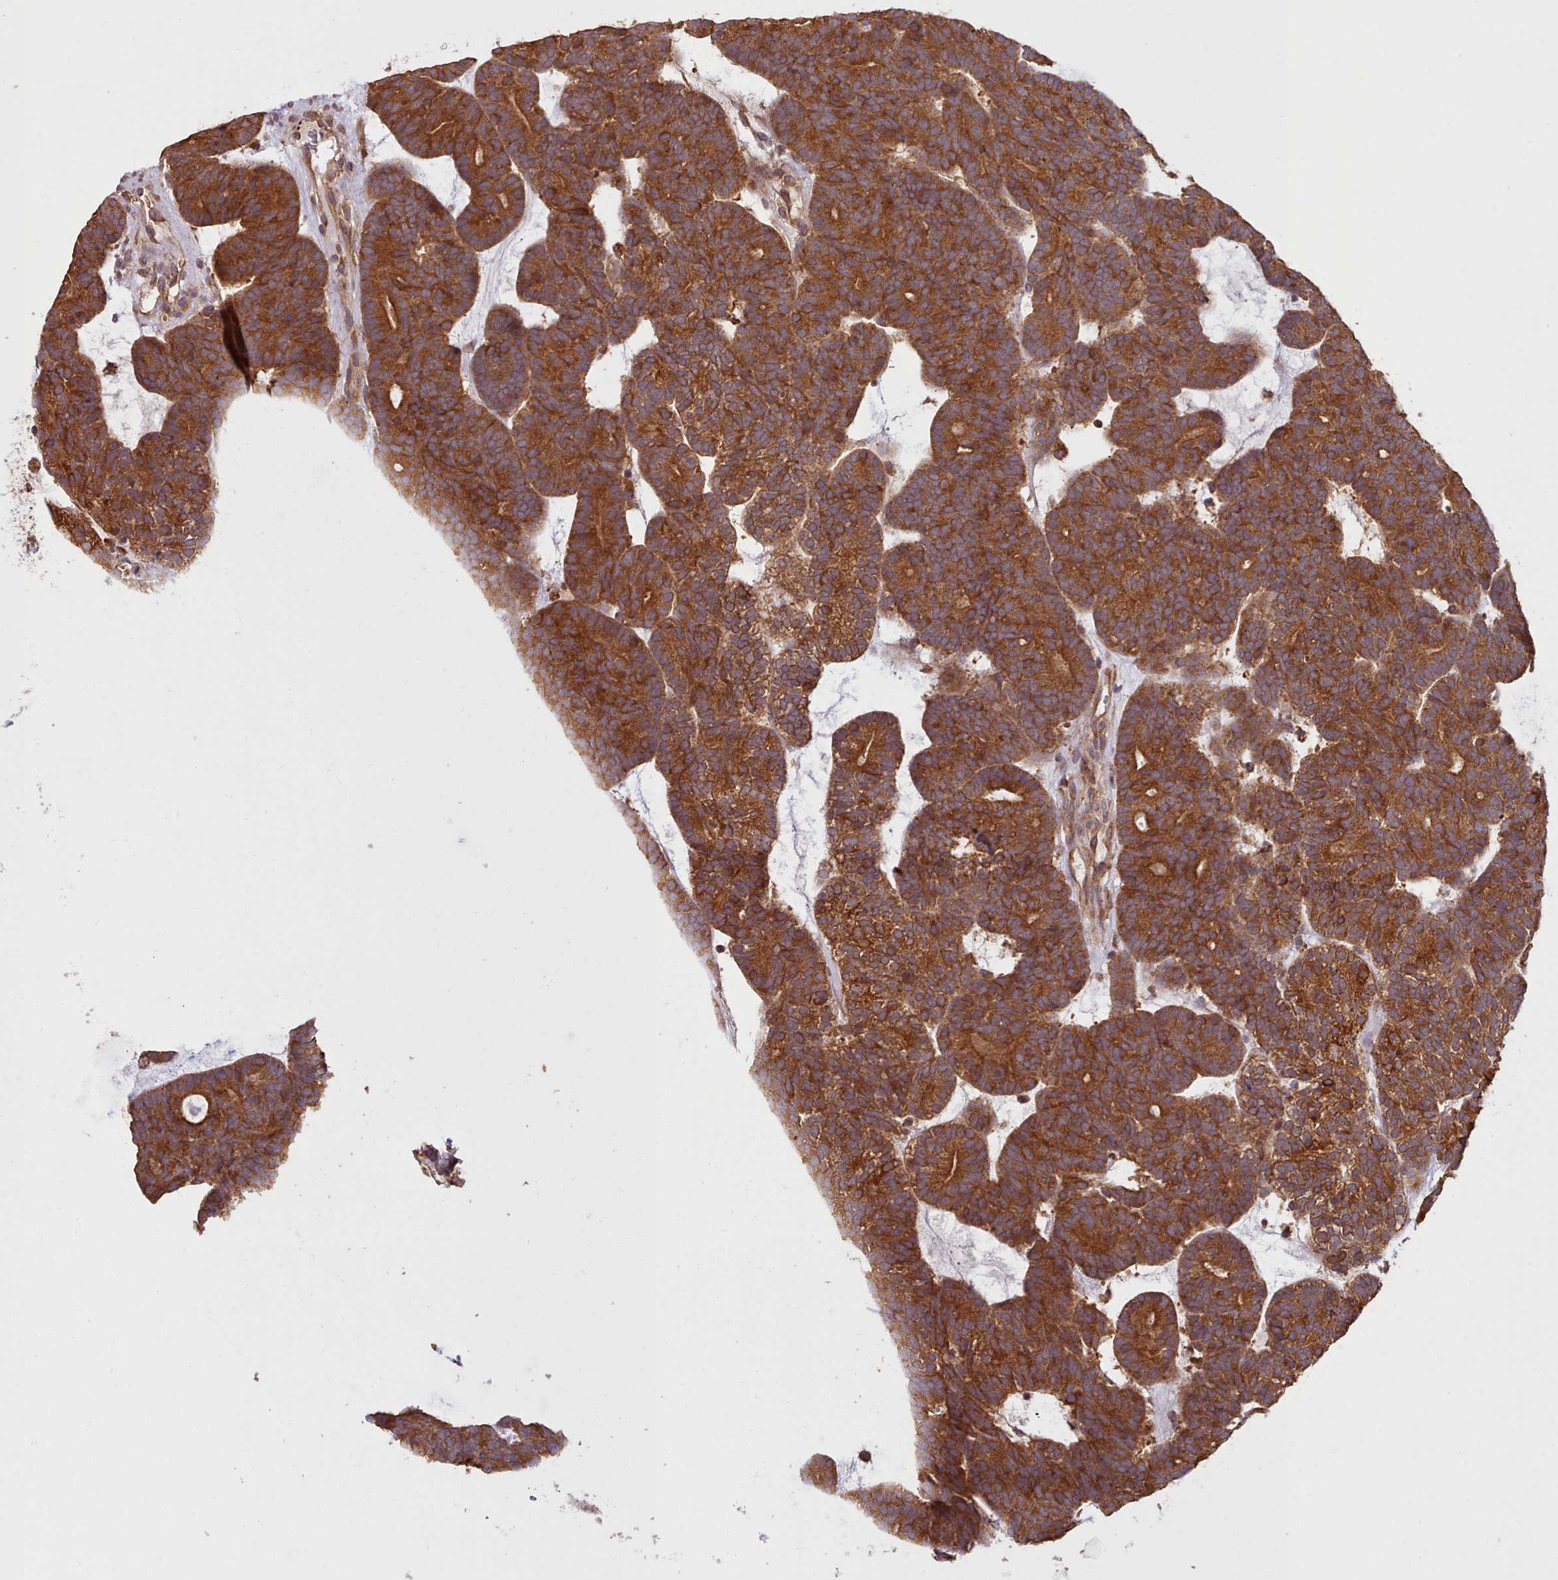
{"staining": {"intensity": "strong", "quantity": ">75%", "location": "cytoplasmic/membranous"}, "tissue": "head and neck cancer", "cell_type": "Tumor cells", "image_type": "cancer", "snomed": [{"axis": "morphology", "description": "Adenocarcinoma, NOS"}, {"axis": "topography", "description": "Head-Neck"}], "caption": "Immunohistochemistry (IHC) of human head and neck cancer displays high levels of strong cytoplasmic/membranous expression in about >75% of tumor cells.", "gene": "CRYBG1", "patient": {"sex": "female", "age": 81}}